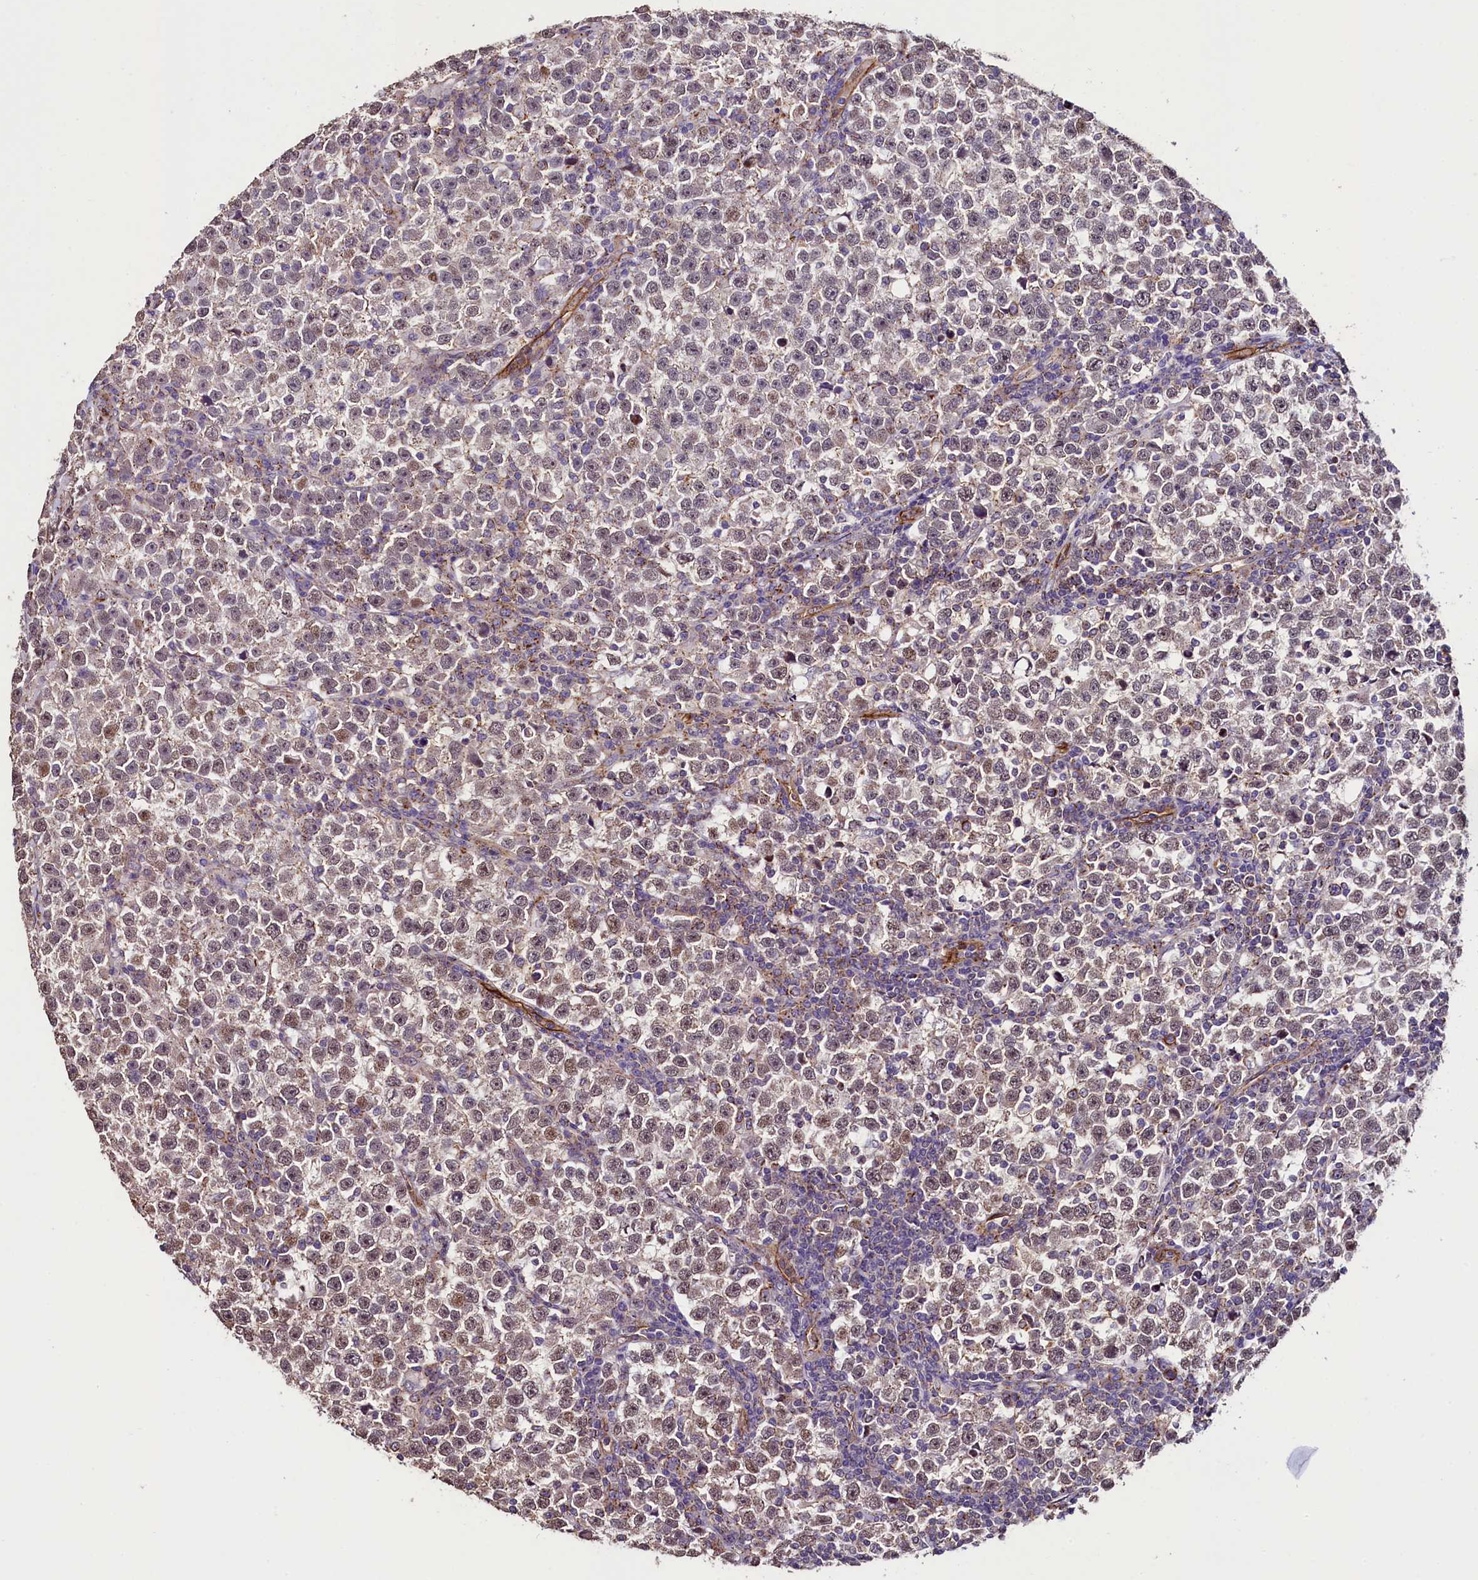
{"staining": {"intensity": "weak", "quantity": "25%-75%", "location": "cytoplasmic/membranous,nuclear"}, "tissue": "testis cancer", "cell_type": "Tumor cells", "image_type": "cancer", "snomed": [{"axis": "morphology", "description": "Normal tissue, NOS"}, {"axis": "morphology", "description": "Seminoma, NOS"}, {"axis": "topography", "description": "Testis"}], "caption": "Testis cancer tissue exhibits weak cytoplasmic/membranous and nuclear staining in about 25%-75% of tumor cells, visualized by immunohistochemistry.", "gene": "PALM", "patient": {"sex": "male", "age": 43}}